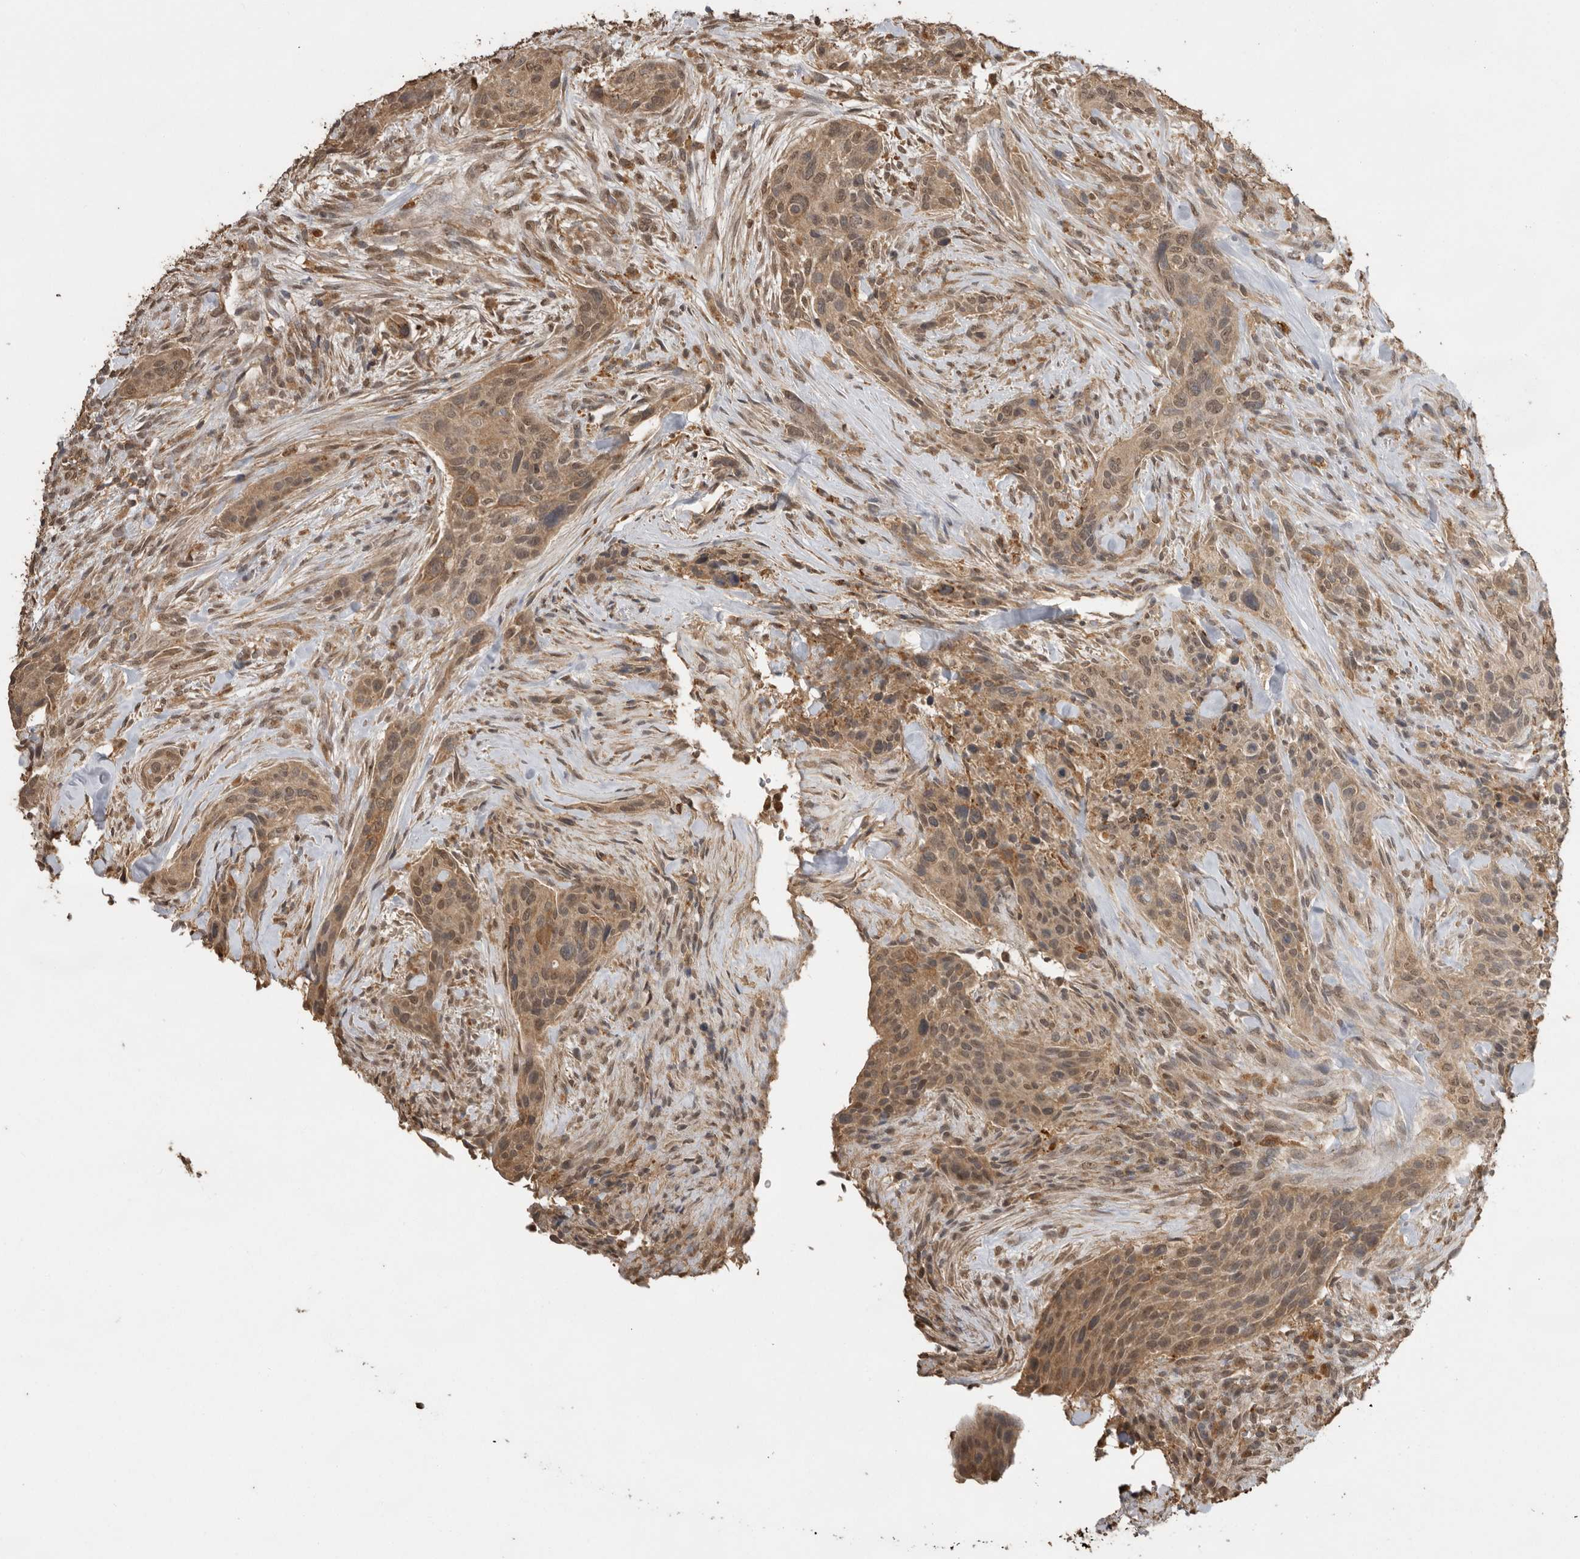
{"staining": {"intensity": "moderate", "quantity": ">75%", "location": "cytoplasmic/membranous,nuclear"}, "tissue": "urothelial cancer", "cell_type": "Tumor cells", "image_type": "cancer", "snomed": [{"axis": "morphology", "description": "Urothelial carcinoma, High grade"}, {"axis": "topography", "description": "Urinary bladder"}], "caption": "The image shows immunohistochemical staining of urothelial carcinoma (high-grade). There is moderate cytoplasmic/membranous and nuclear staining is present in approximately >75% of tumor cells.", "gene": "JAG2", "patient": {"sex": "male", "age": 35}}